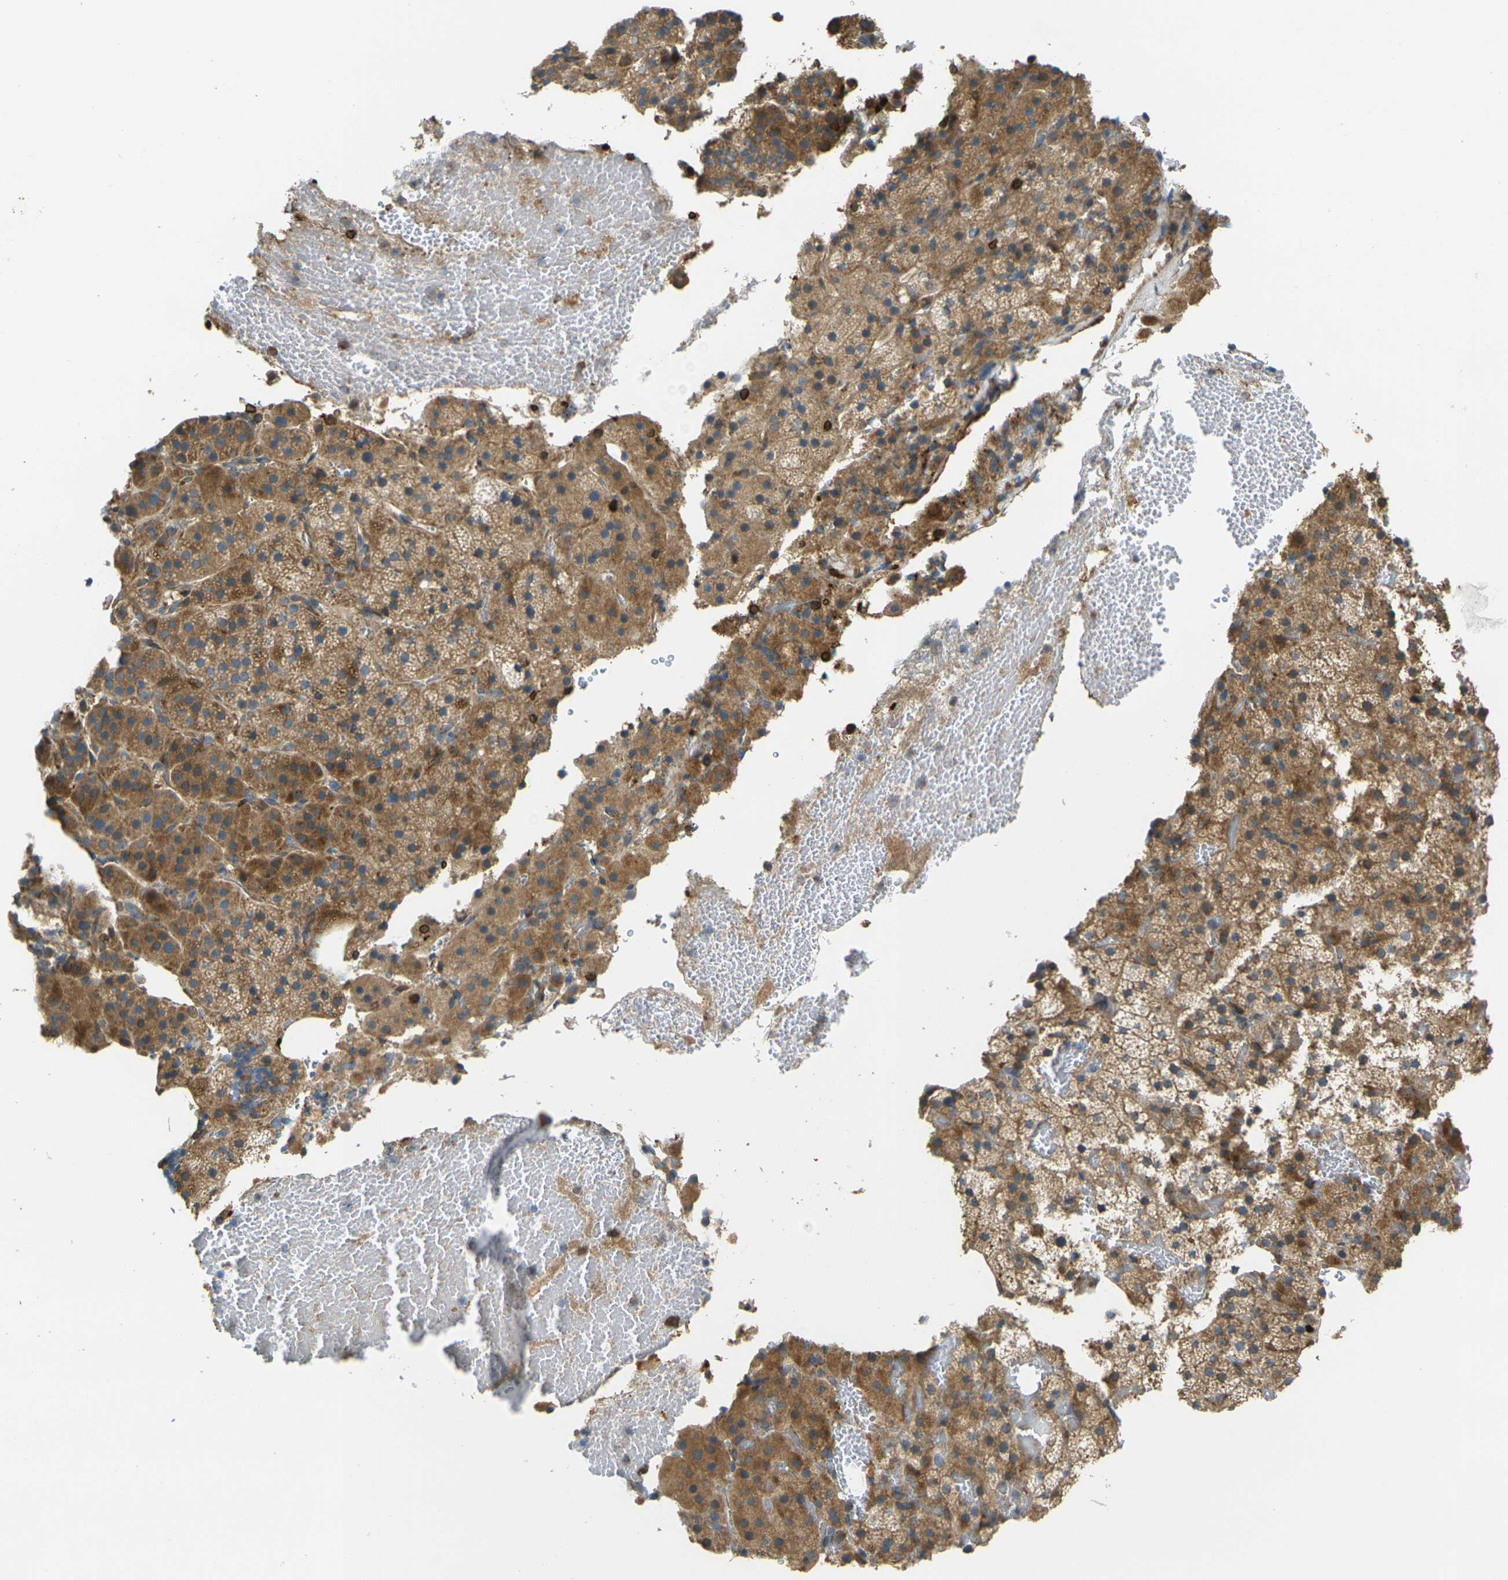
{"staining": {"intensity": "moderate", "quantity": ">75%", "location": "cytoplasmic/membranous"}, "tissue": "adrenal gland", "cell_type": "Glandular cells", "image_type": "normal", "snomed": [{"axis": "morphology", "description": "Normal tissue, NOS"}, {"axis": "topography", "description": "Adrenal gland"}], "caption": "Glandular cells exhibit medium levels of moderate cytoplasmic/membranous positivity in approximately >75% of cells in unremarkable human adrenal gland. The protein is stained brown, and the nuclei are stained in blue (DAB (3,3'-diaminobenzidine) IHC with brightfield microscopy, high magnification).", "gene": "FZD1", "patient": {"sex": "female", "age": 59}}